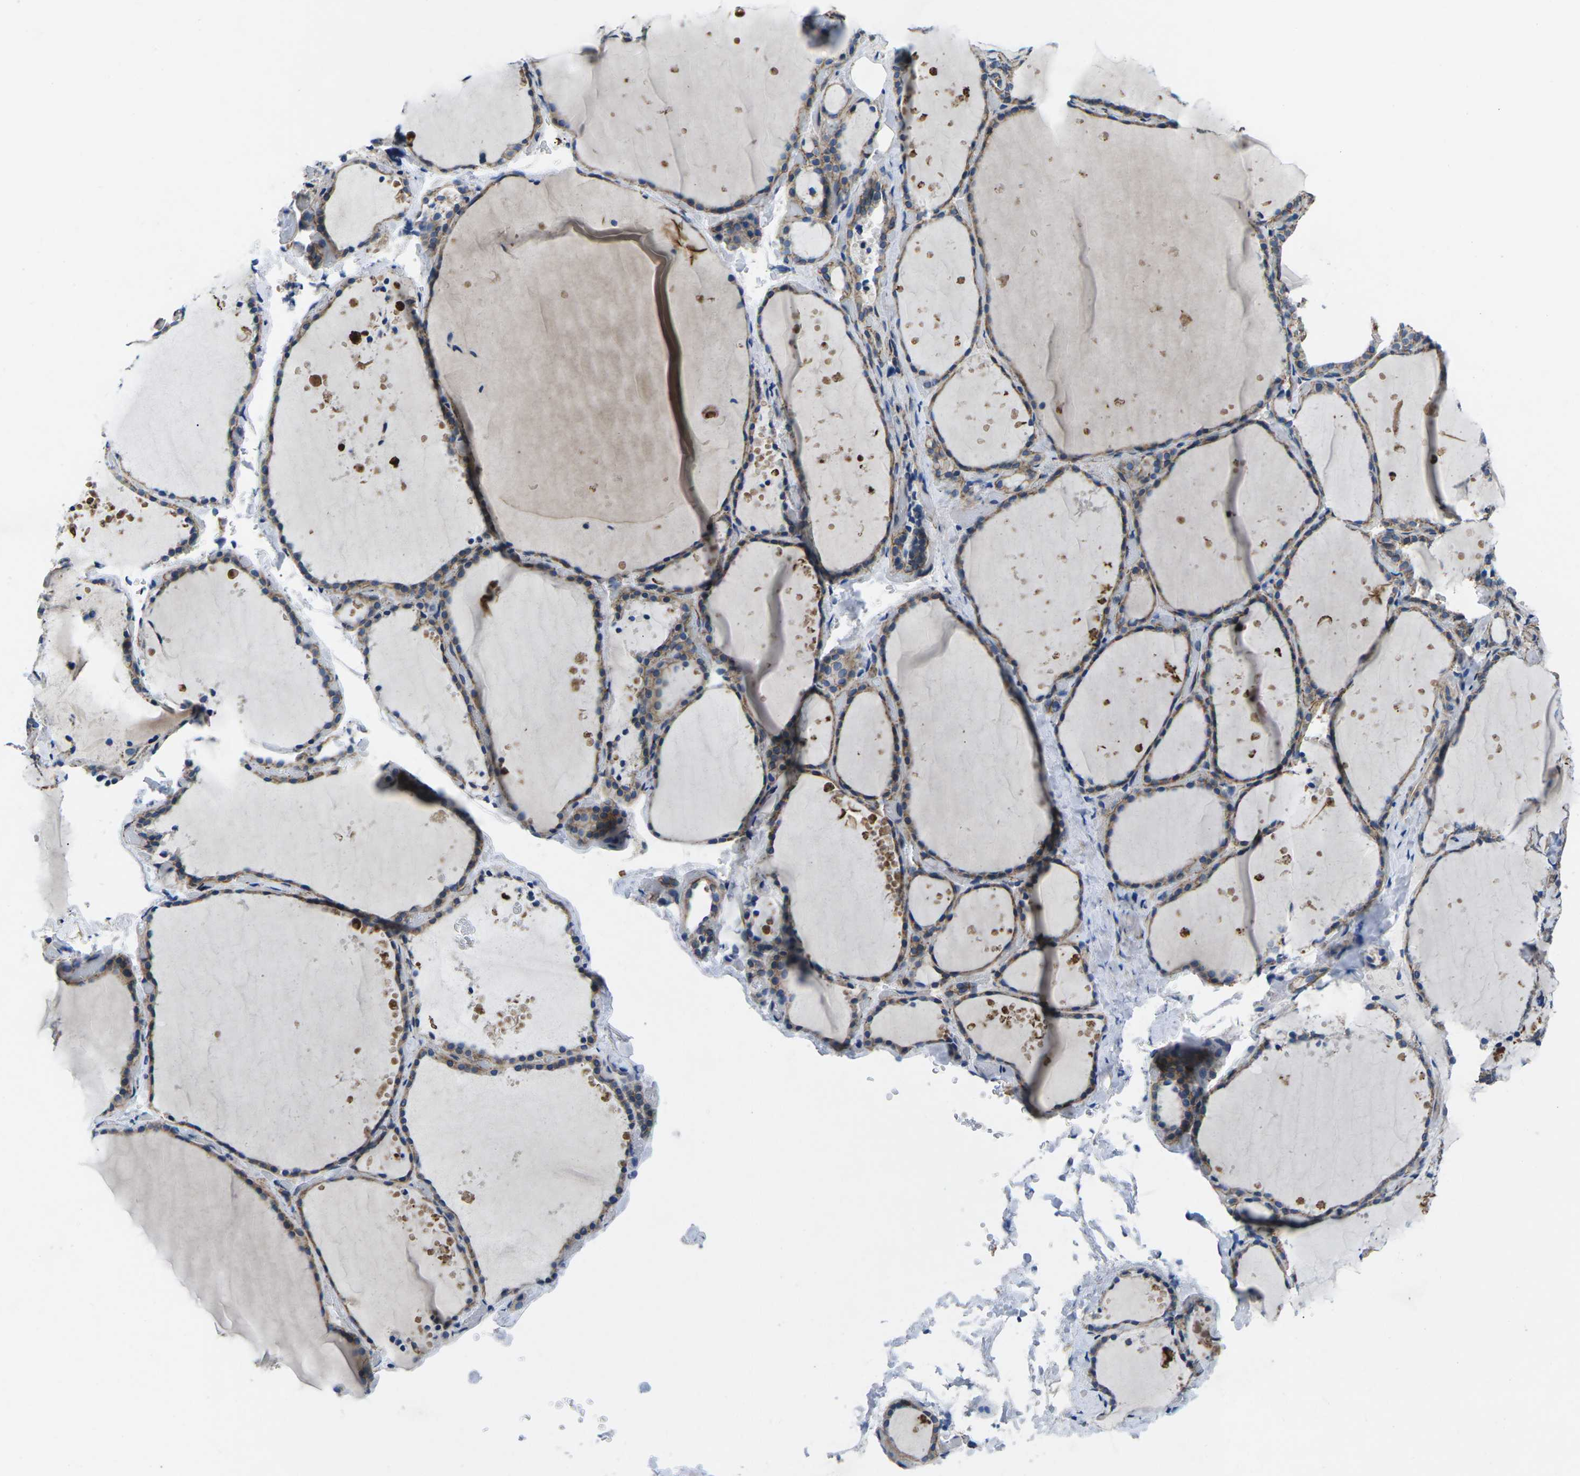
{"staining": {"intensity": "moderate", "quantity": ">75%", "location": "cytoplasmic/membranous"}, "tissue": "thyroid gland", "cell_type": "Glandular cells", "image_type": "normal", "snomed": [{"axis": "morphology", "description": "Normal tissue, NOS"}, {"axis": "topography", "description": "Thyroid gland"}], "caption": "Immunohistochemical staining of unremarkable thyroid gland demonstrates medium levels of moderate cytoplasmic/membranous positivity in approximately >75% of glandular cells. (DAB (3,3'-diaminobenzidine) IHC, brown staining for protein, blue staining for nuclei).", "gene": "CTNND1", "patient": {"sex": "female", "age": 44}}